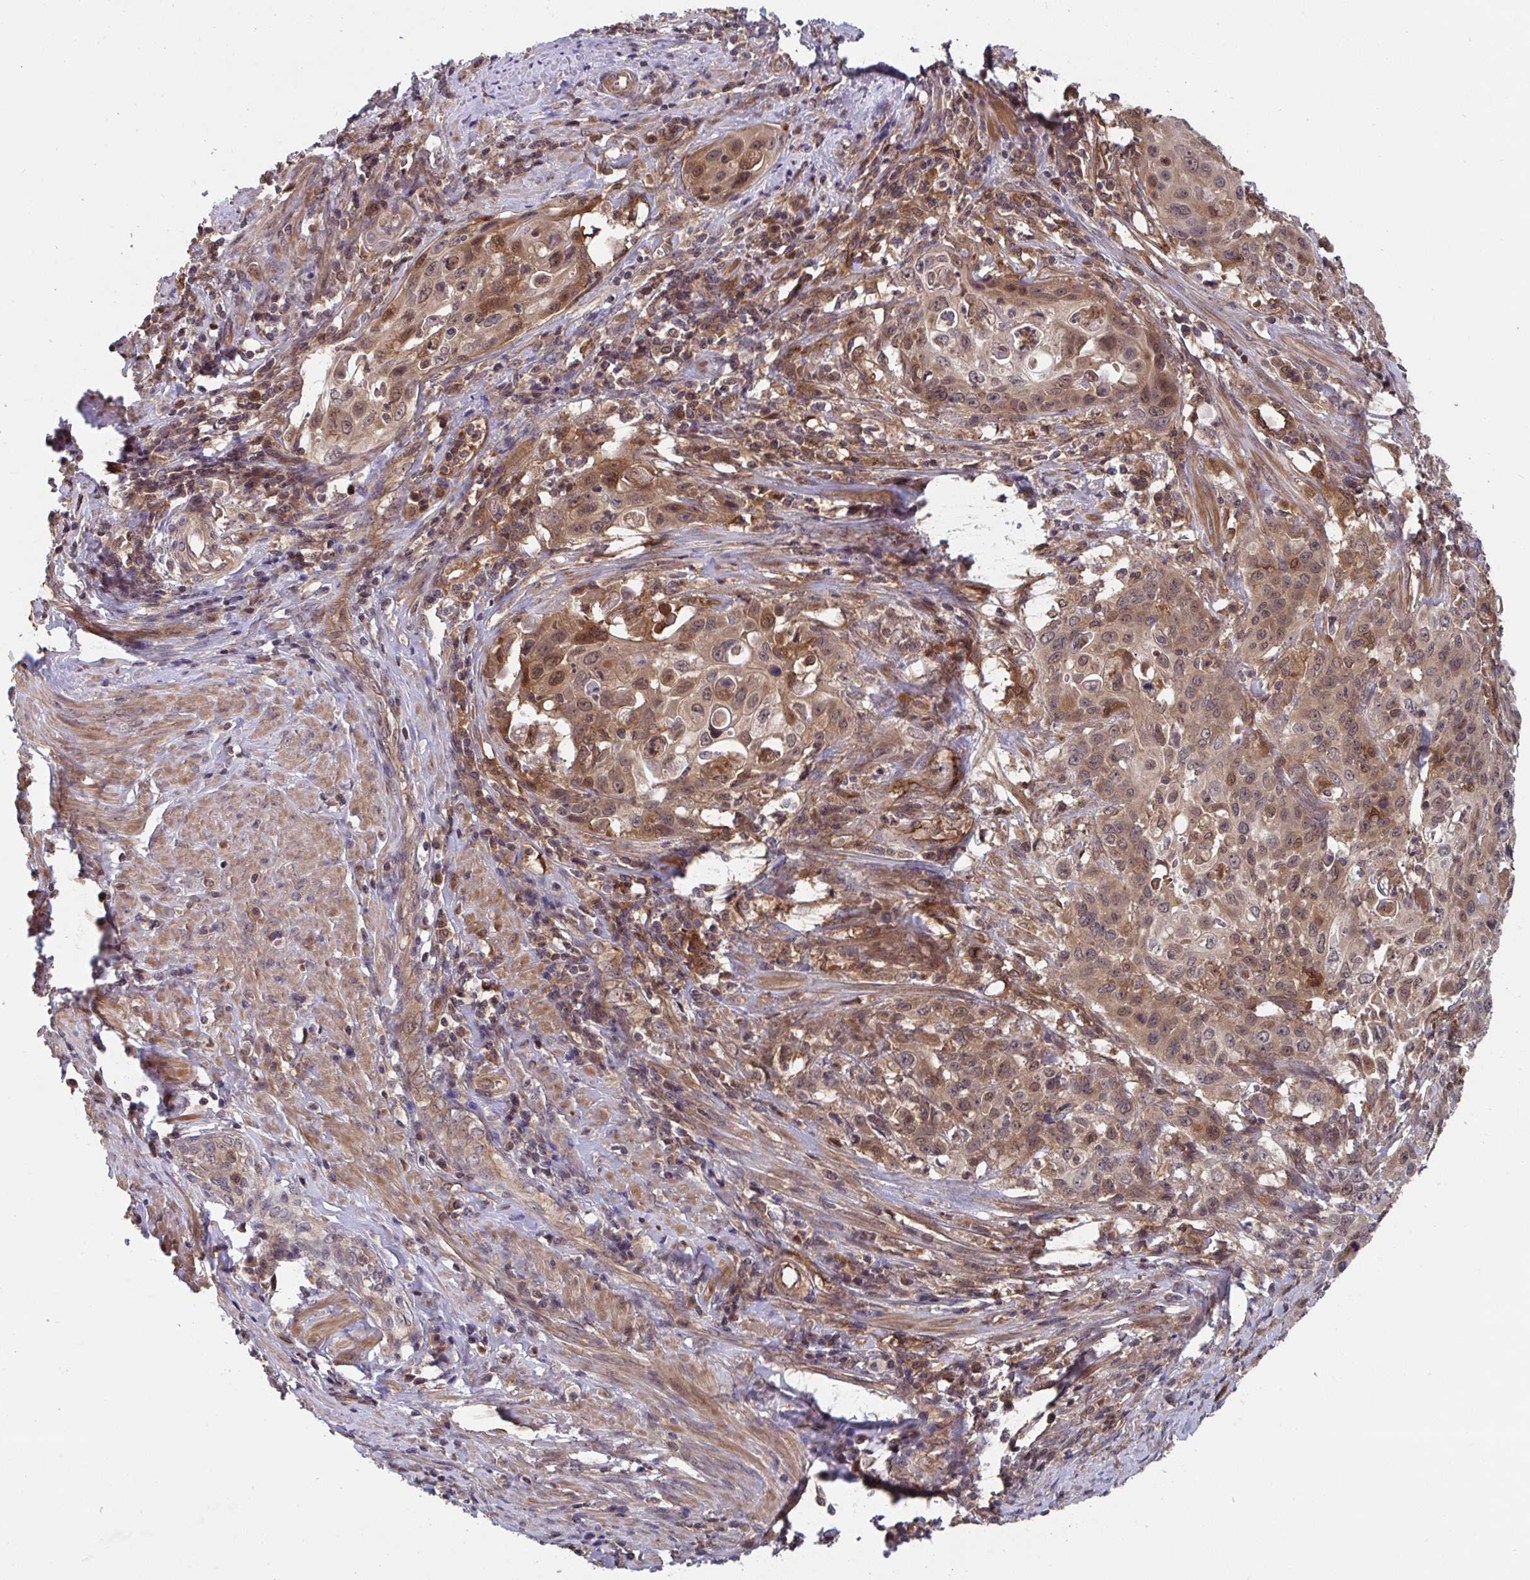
{"staining": {"intensity": "moderate", "quantity": ">75%", "location": "cytoplasmic/membranous,nuclear"}, "tissue": "cervical cancer", "cell_type": "Tumor cells", "image_type": "cancer", "snomed": [{"axis": "morphology", "description": "Squamous cell carcinoma, NOS"}, {"axis": "topography", "description": "Cervix"}], "caption": "The micrograph reveals a brown stain indicating the presence of a protein in the cytoplasmic/membranous and nuclear of tumor cells in cervical cancer (squamous cell carcinoma).", "gene": "TIGAR", "patient": {"sex": "female", "age": 65}}